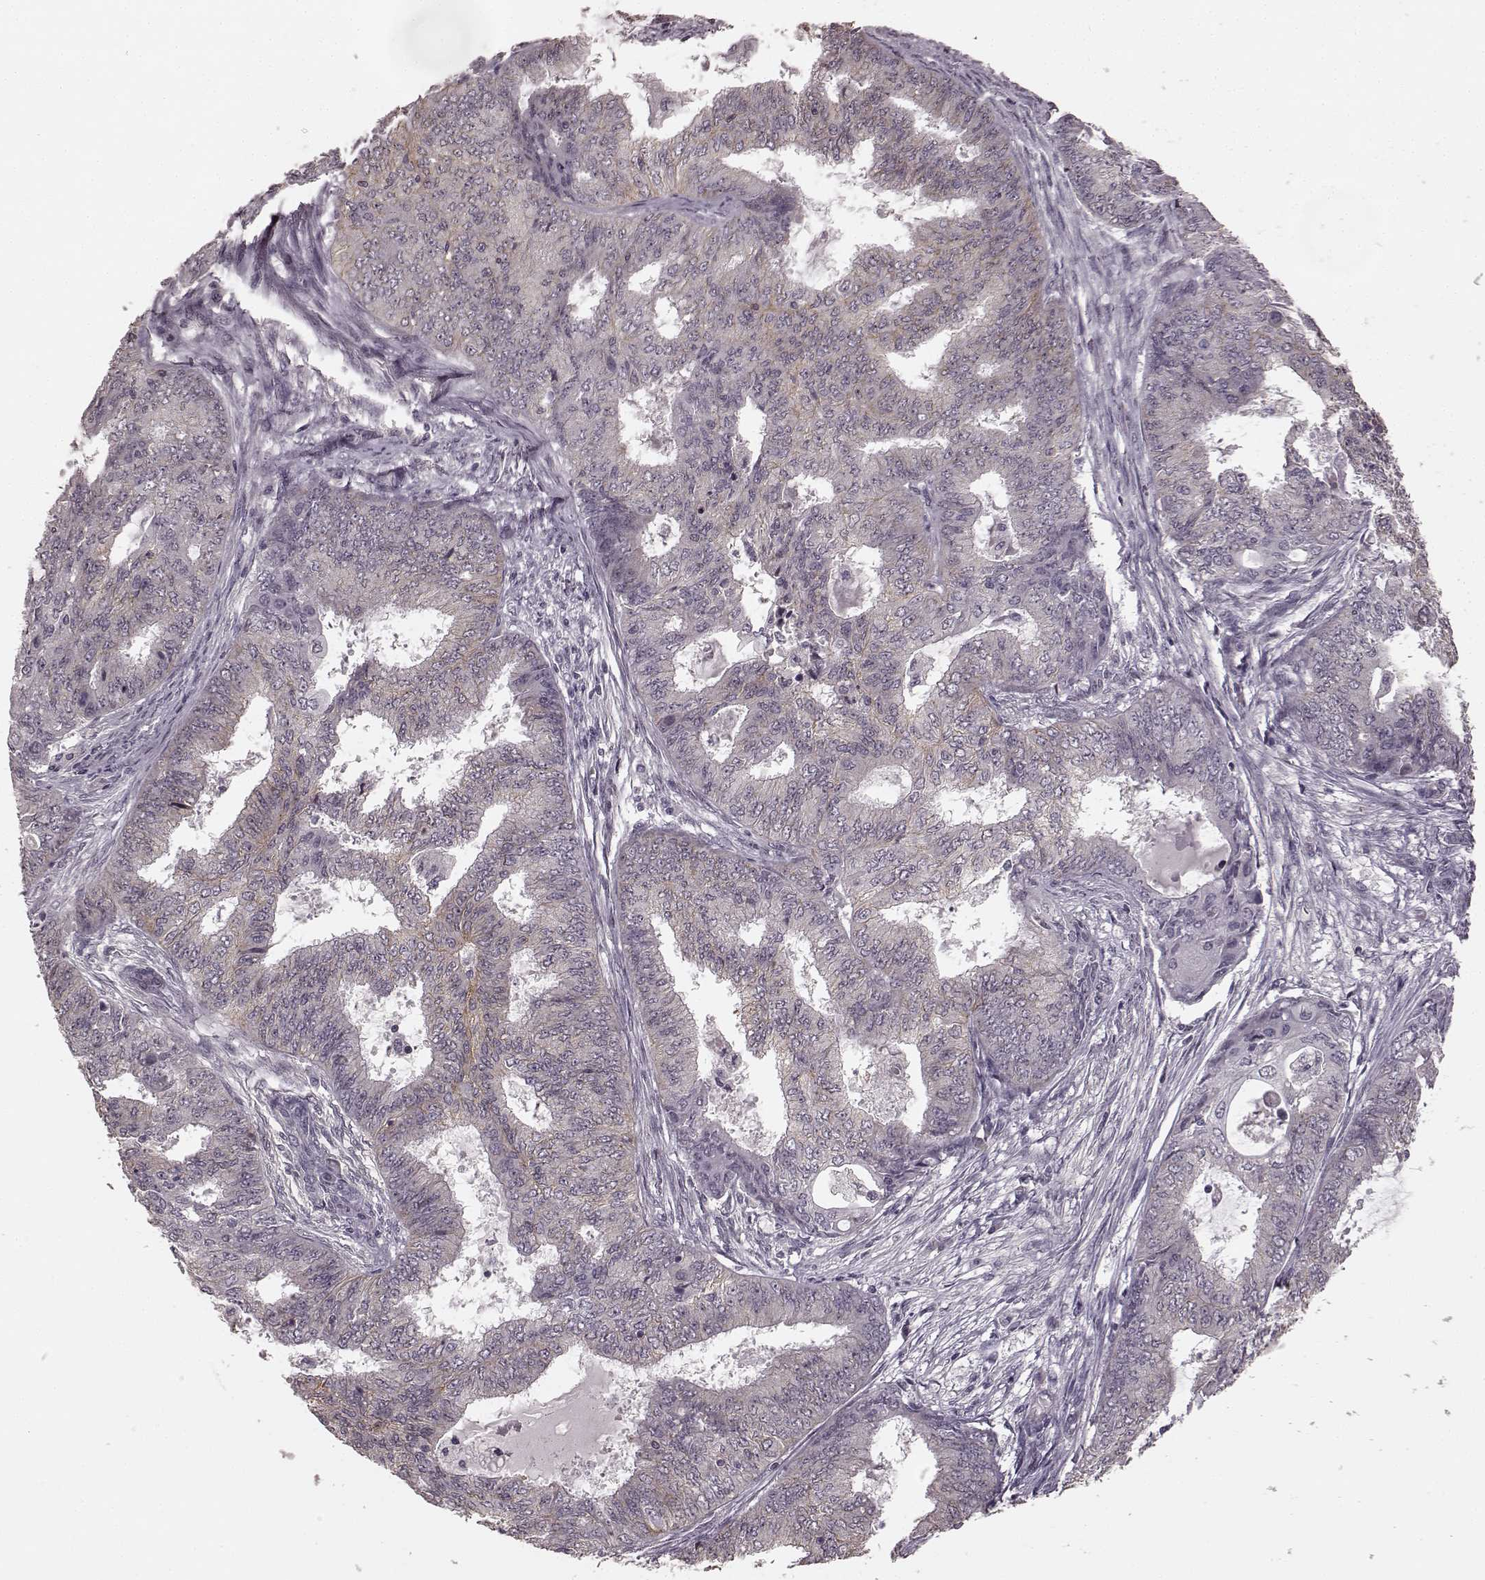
{"staining": {"intensity": "weak", "quantity": "<25%", "location": "cytoplasmic/membranous"}, "tissue": "endometrial cancer", "cell_type": "Tumor cells", "image_type": "cancer", "snomed": [{"axis": "morphology", "description": "Adenocarcinoma, NOS"}, {"axis": "topography", "description": "Endometrium"}], "caption": "Tumor cells are negative for protein expression in human endometrial adenocarcinoma.", "gene": "PRKCE", "patient": {"sex": "female", "age": 62}}